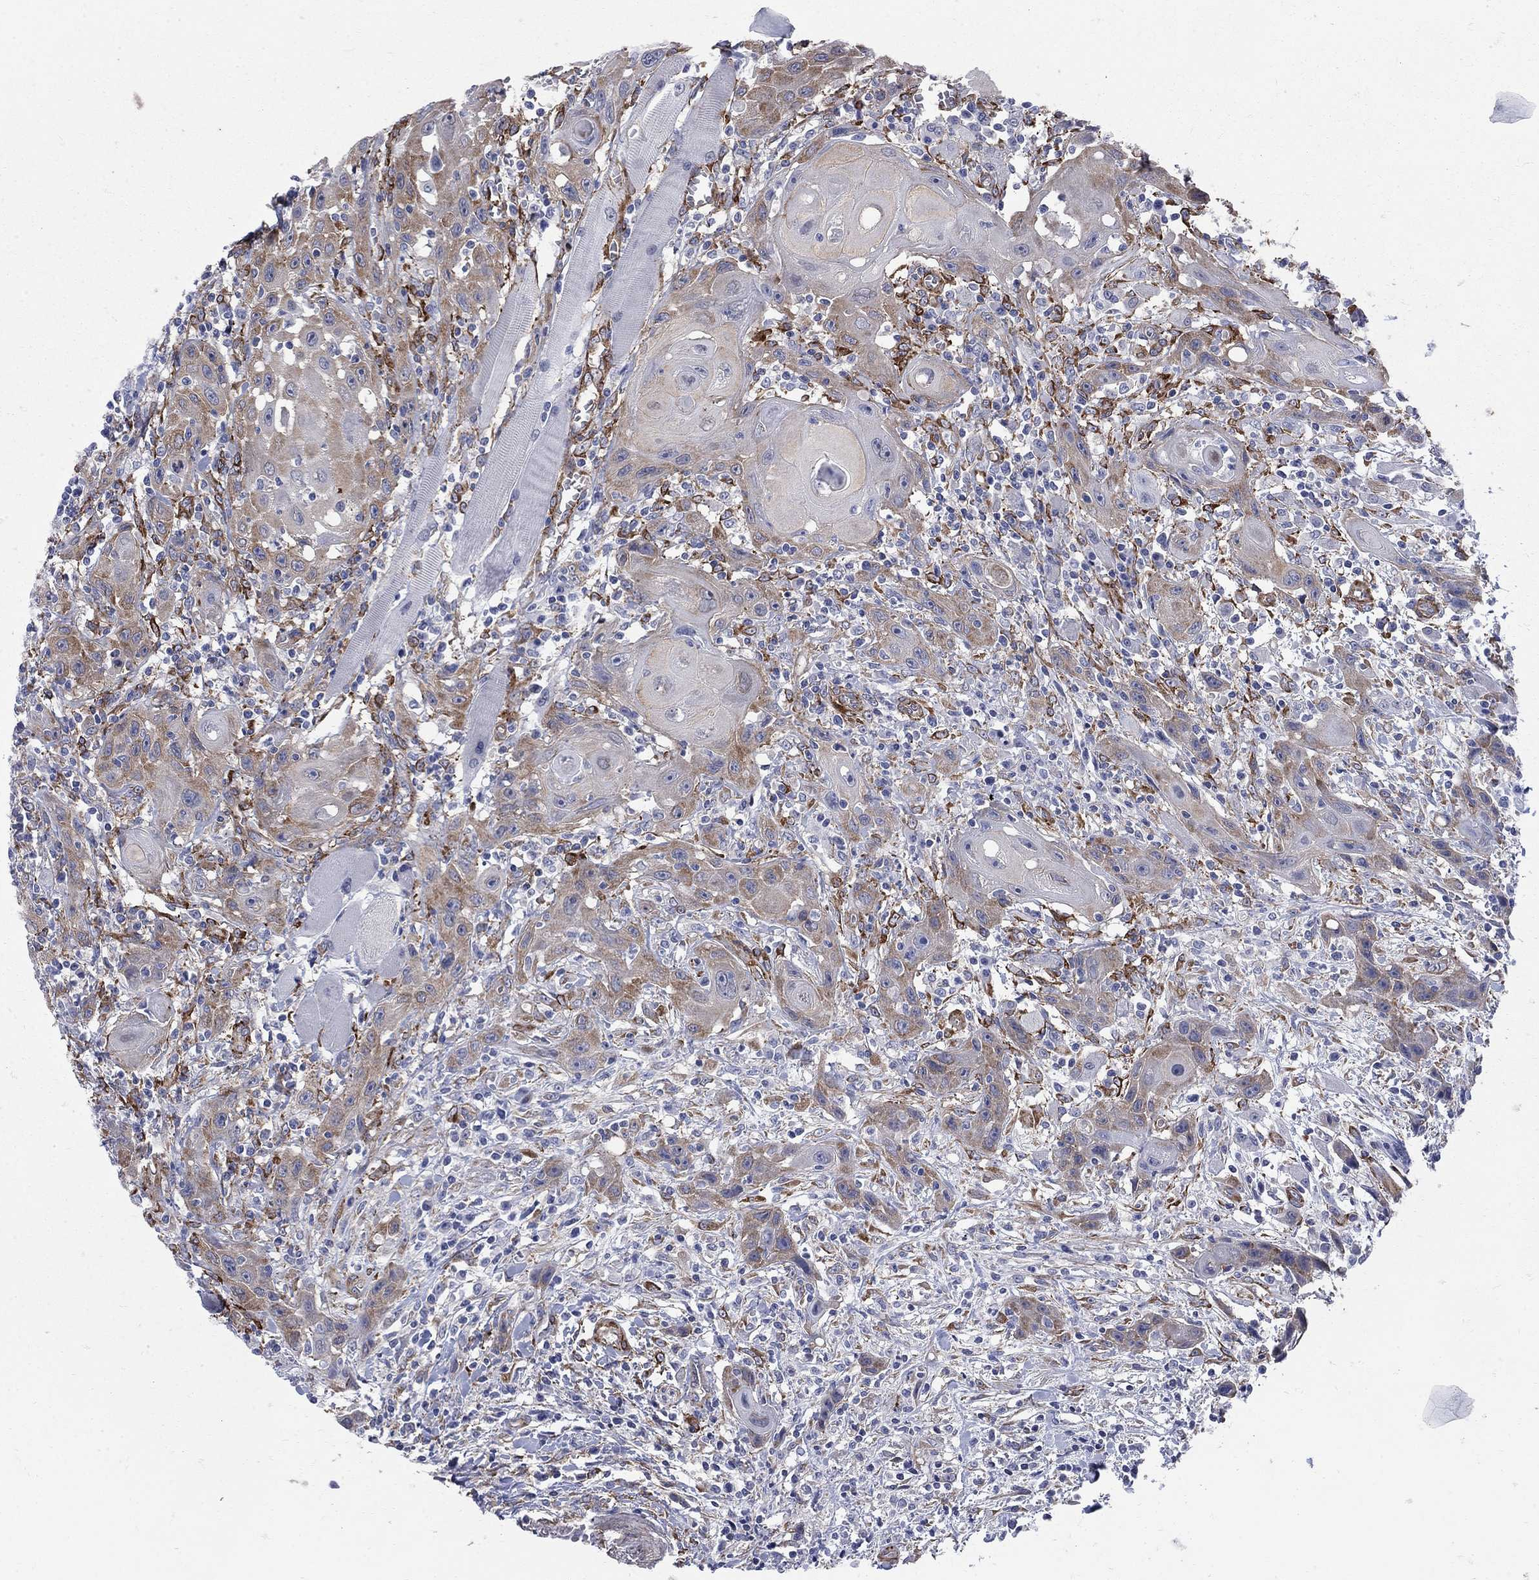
{"staining": {"intensity": "moderate", "quantity": "25%-75%", "location": "cytoplasmic/membranous"}, "tissue": "head and neck cancer", "cell_type": "Tumor cells", "image_type": "cancer", "snomed": [{"axis": "morphology", "description": "Normal tissue, NOS"}, {"axis": "morphology", "description": "Squamous cell carcinoma, NOS"}, {"axis": "topography", "description": "Oral tissue"}, {"axis": "topography", "description": "Head-Neck"}], "caption": "Squamous cell carcinoma (head and neck) stained with a protein marker exhibits moderate staining in tumor cells.", "gene": "SEPTIN8", "patient": {"sex": "male", "age": 71}}